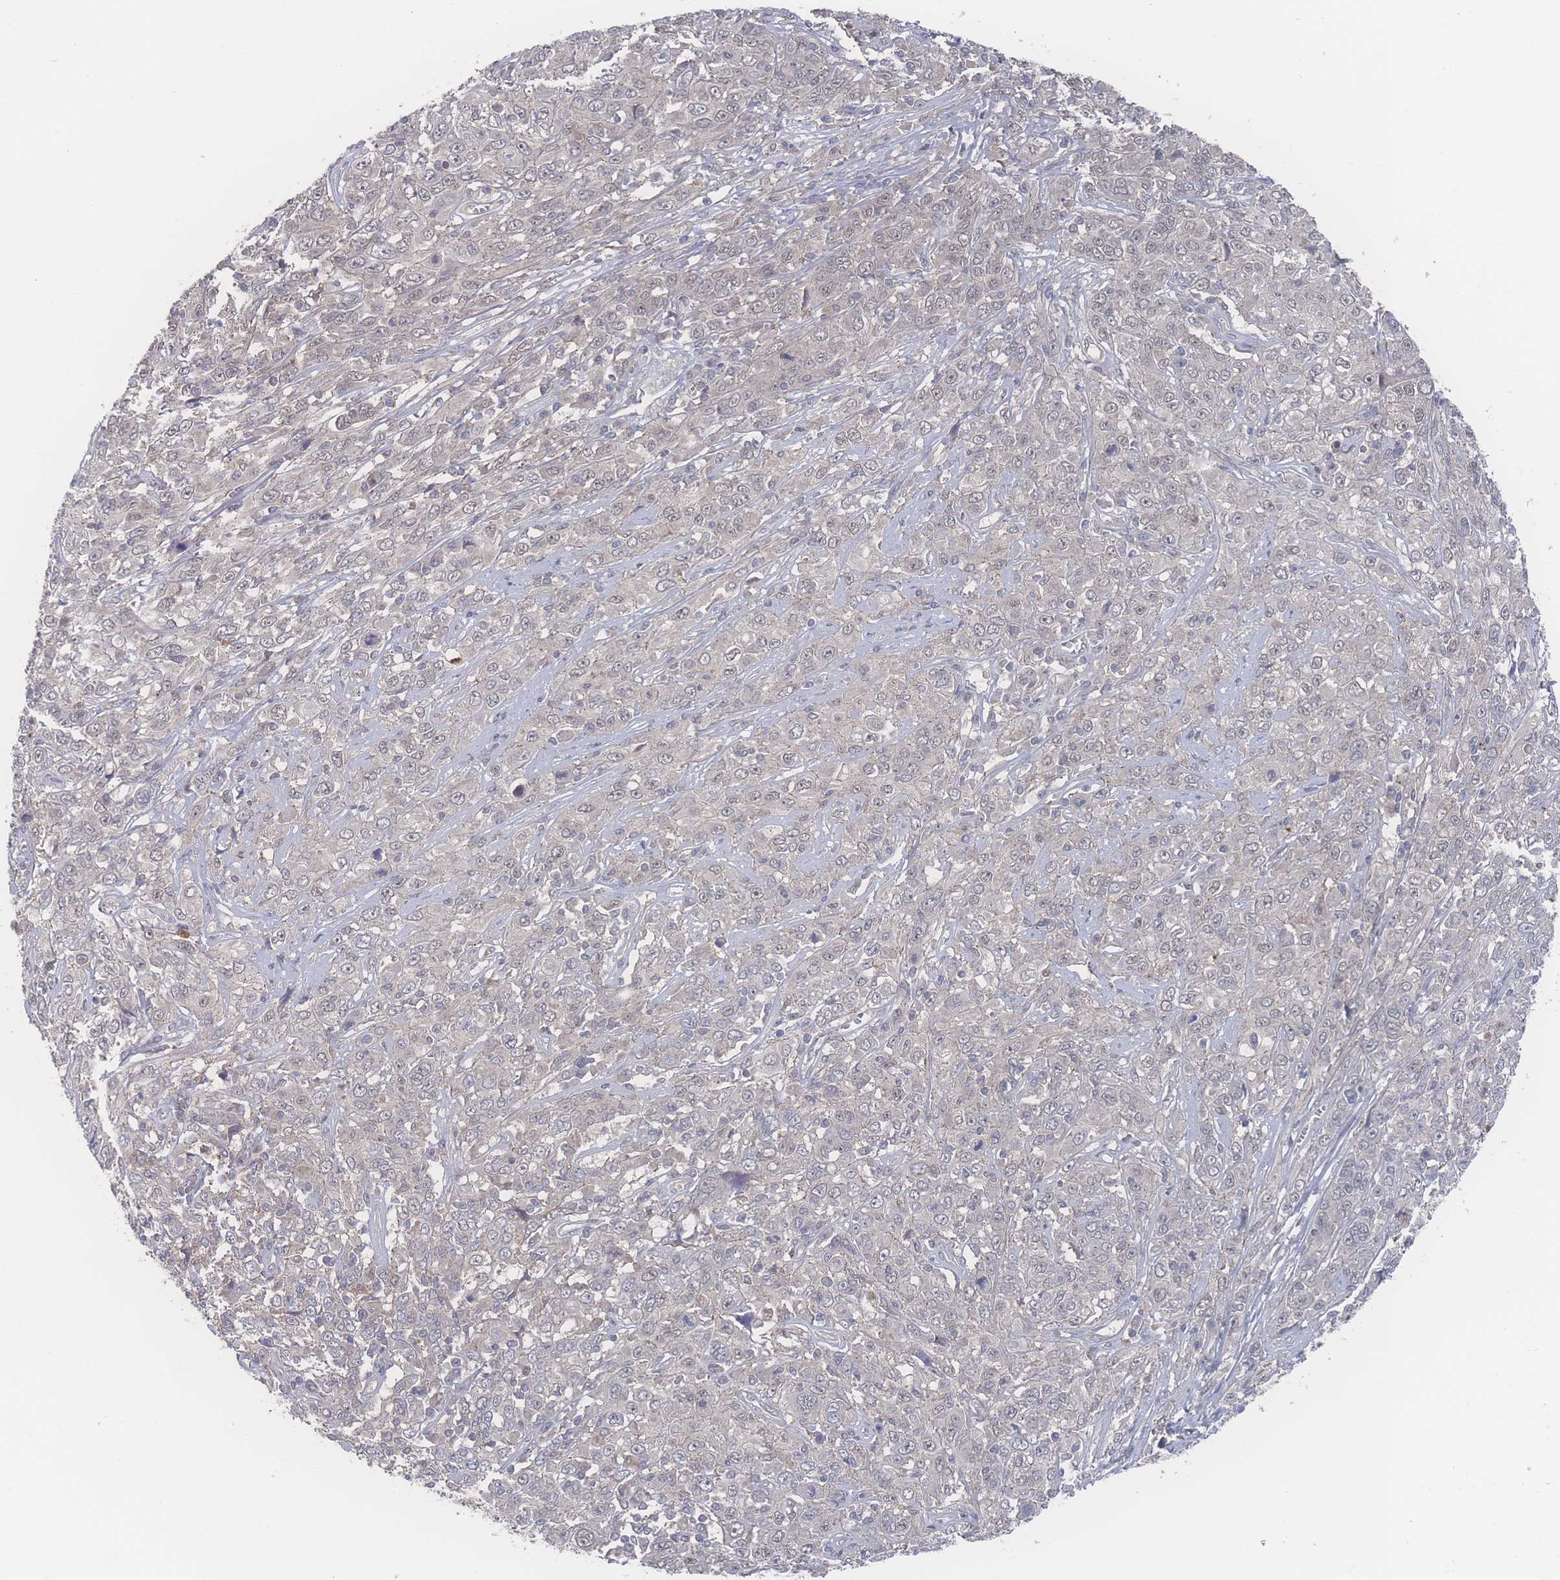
{"staining": {"intensity": "negative", "quantity": "none", "location": "none"}, "tissue": "cervical cancer", "cell_type": "Tumor cells", "image_type": "cancer", "snomed": [{"axis": "morphology", "description": "Squamous cell carcinoma, NOS"}, {"axis": "topography", "description": "Cervix"}], "caption": "The histopathology image demonstrates no staining of tumor cells in cervical cancer.", "gene": "NBEAL1", "patient": {"sex": "female", "age": 46}}